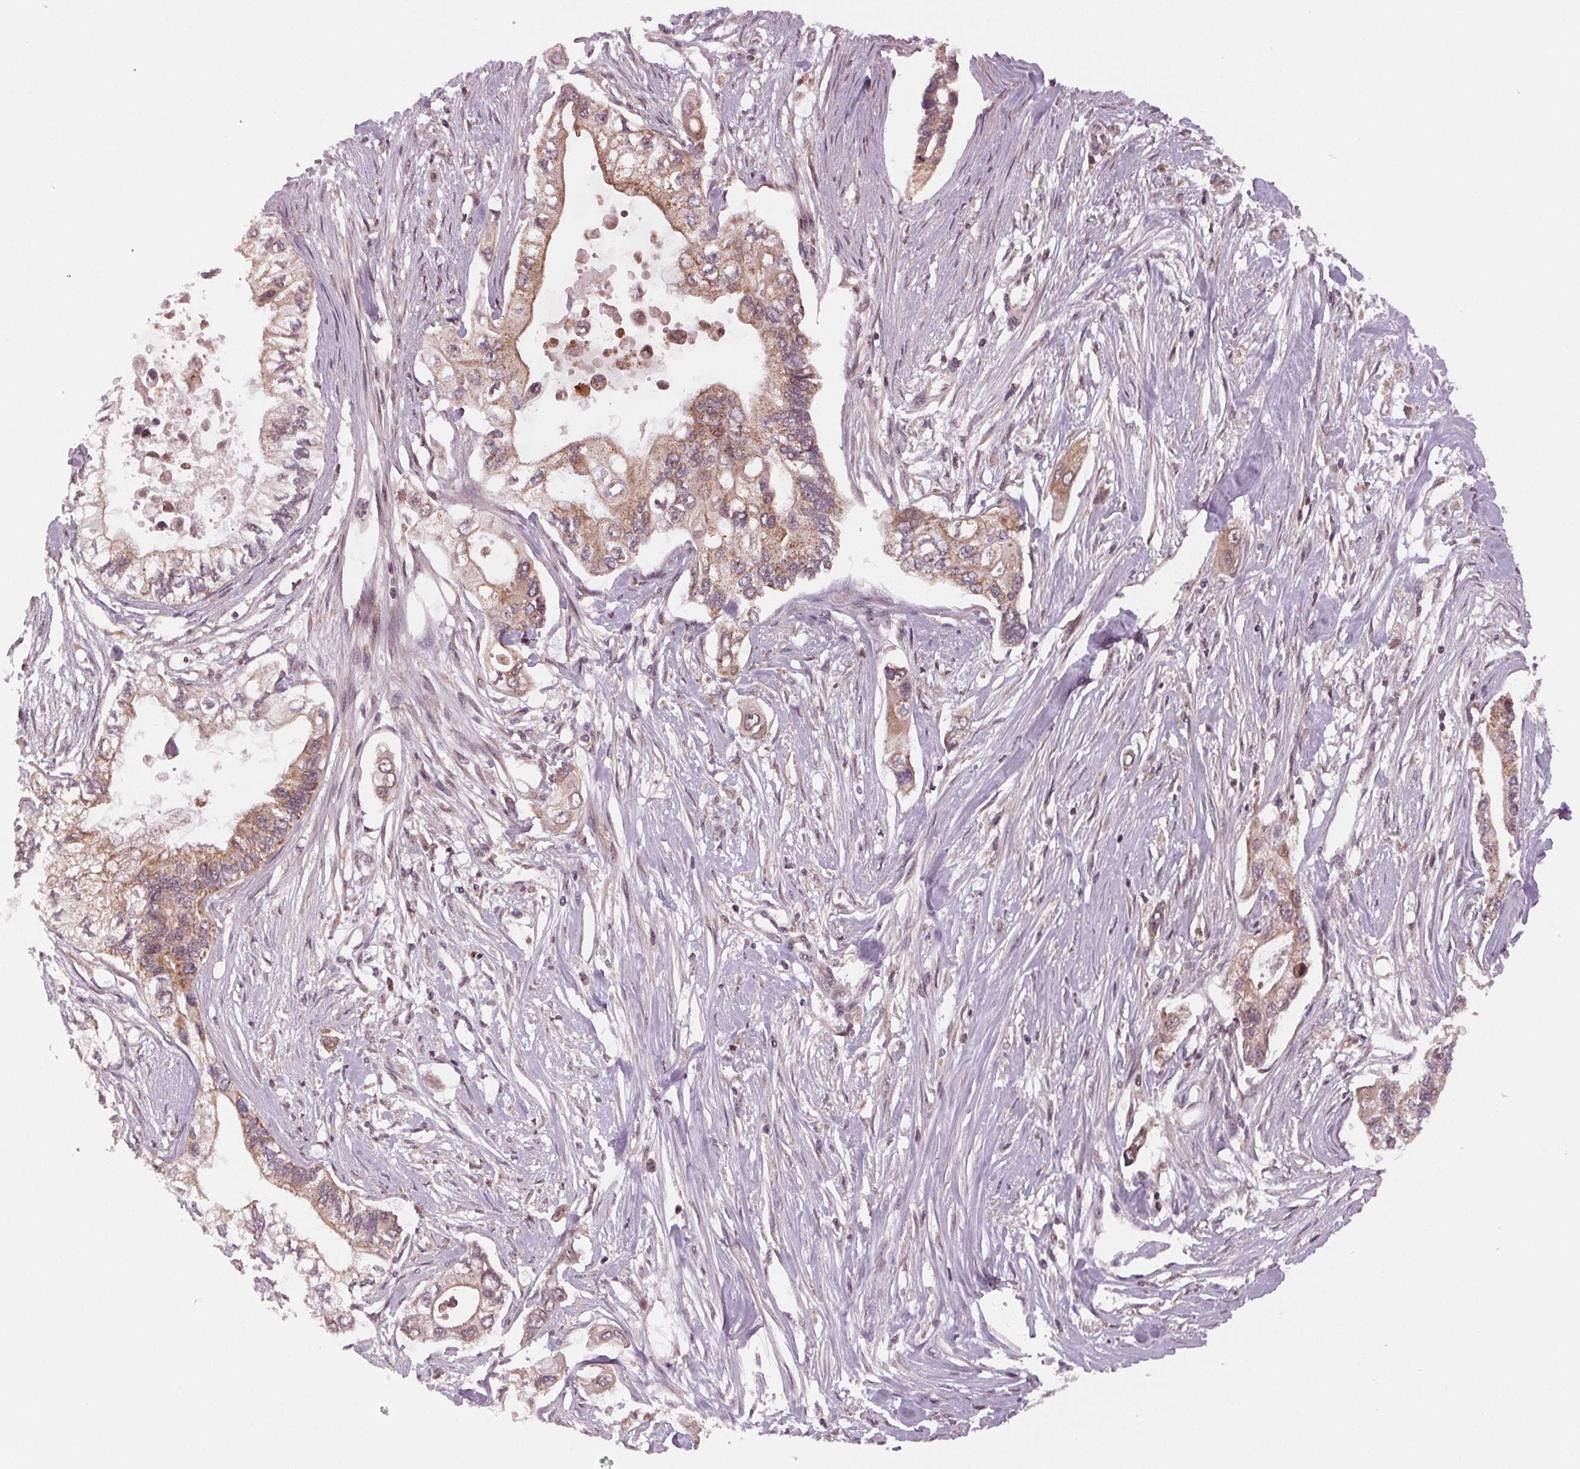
{"staining": {"intensity": "weak", "quantity": ">75%", "location": "cytoplasmic/membranous"}, "tissue": "pancreatic cancer", "cell_type": "Tumor cells", "image_type": "cancer", "snomed": [{"axis": "morphology", "description": "Adenocarcinoma, NOS"}, {"axis": "topography", "description": "Pancreas"}], "caption": "Immunohistochemical staining of human adenocarcinoma (pancreatic) exhibits low levels of weak cytoplasmic/membranous staining in about >75% of tumor cells.", "gene": "STAT3", "patient": {"sex": "female", "age": 63}}